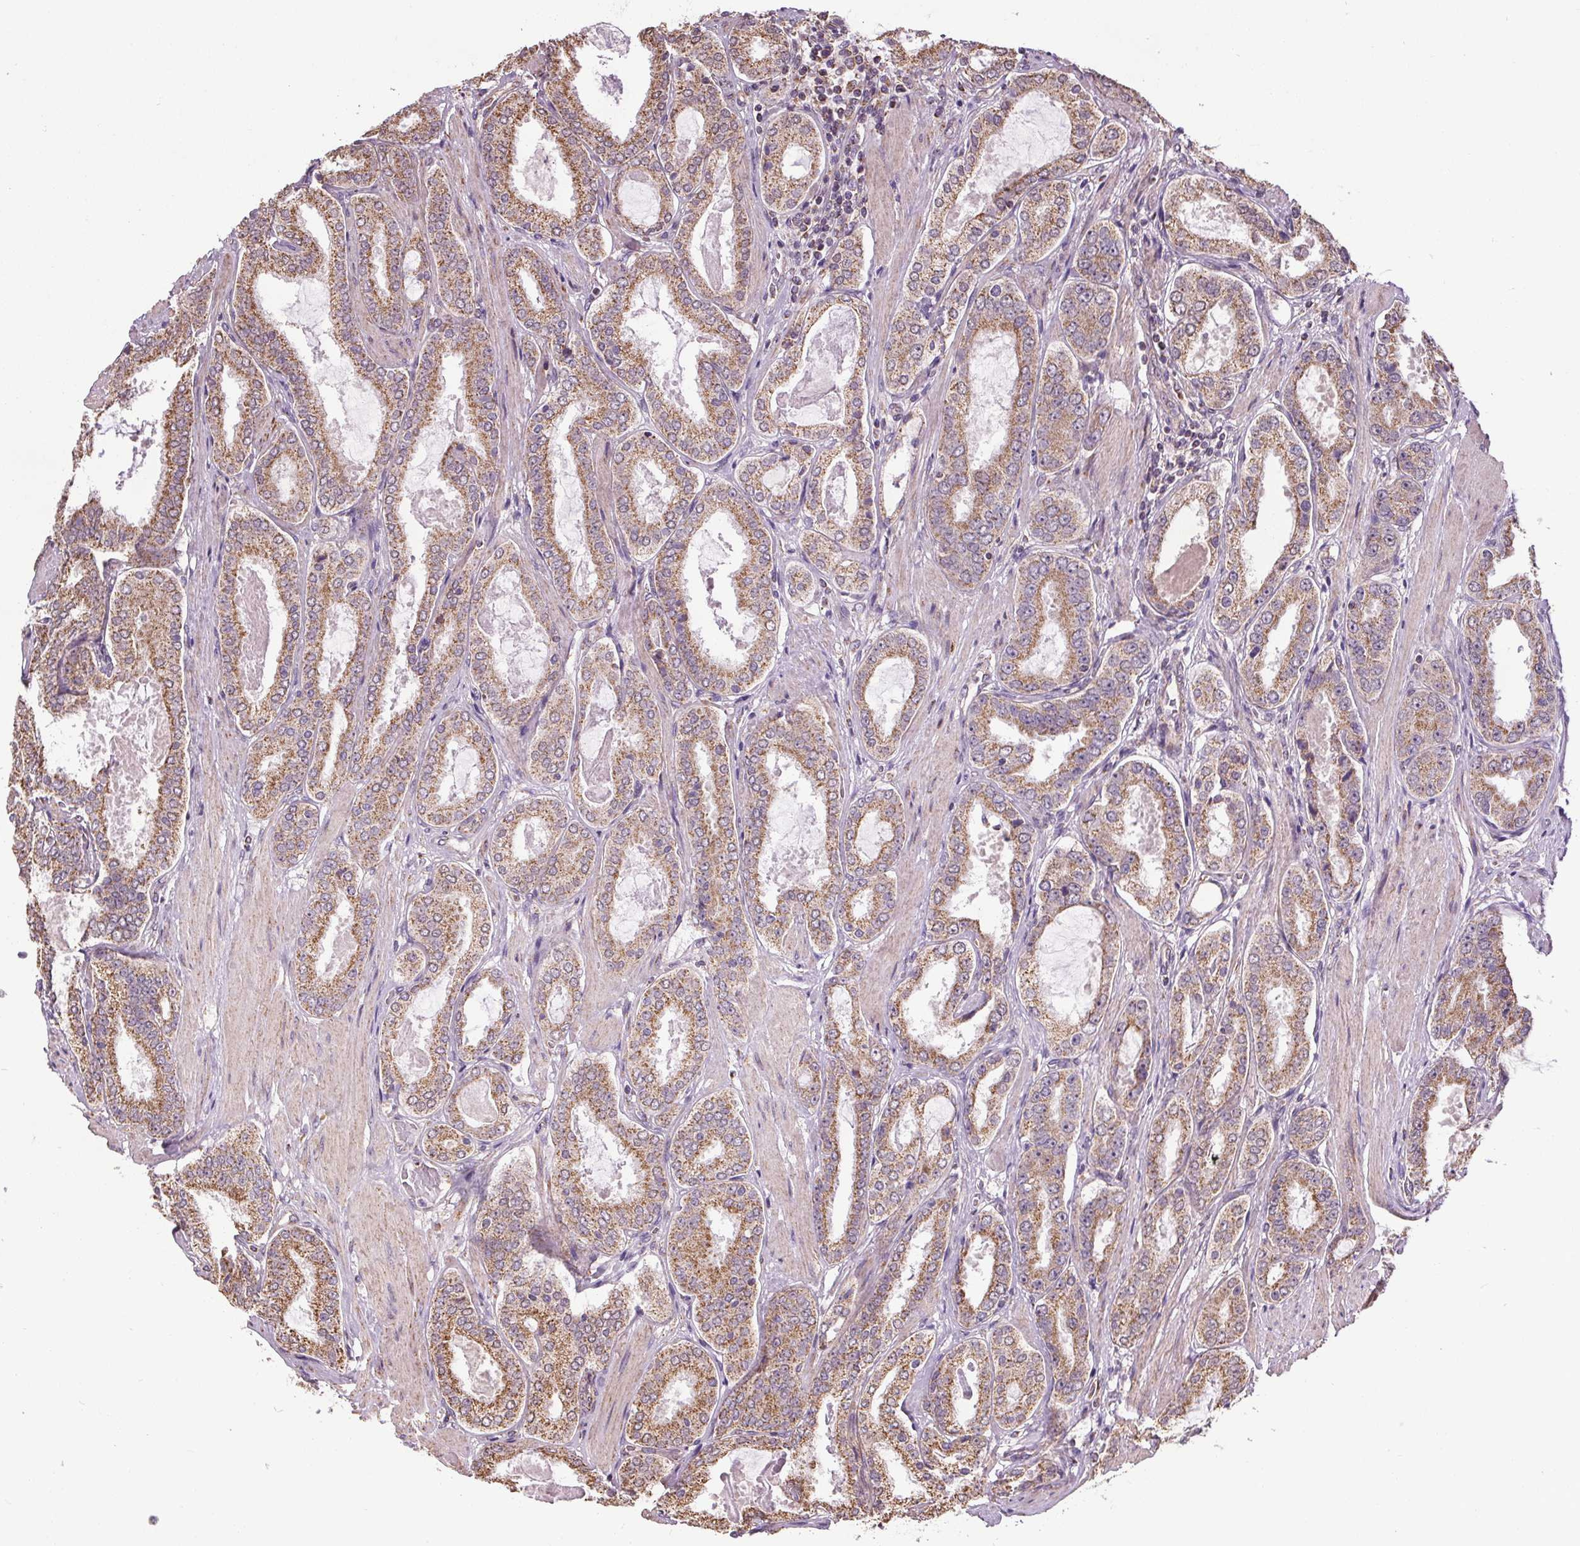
{"staining": {"intensity": "moderate", "quantity": ">75%", "location": "cytoplasmic/membranous"}, "tissue": "prostate cancer", "cell_type": "Tumor cells", "image_type": "cancer", "snomed": [{"axis": "morphology", "description": "Adenocarcinoma, High grade"}, {"axis": "topography", "description": "Prostate"}], "caption": "Immunohistochemistry (DAB) staining of human prostate cancer shows moderate cytoplasmic/membranous protein expression in approximately >75% of tumor cells.", "gene": "ZNF548", "patient": {"sex": "male", "age": 63}}